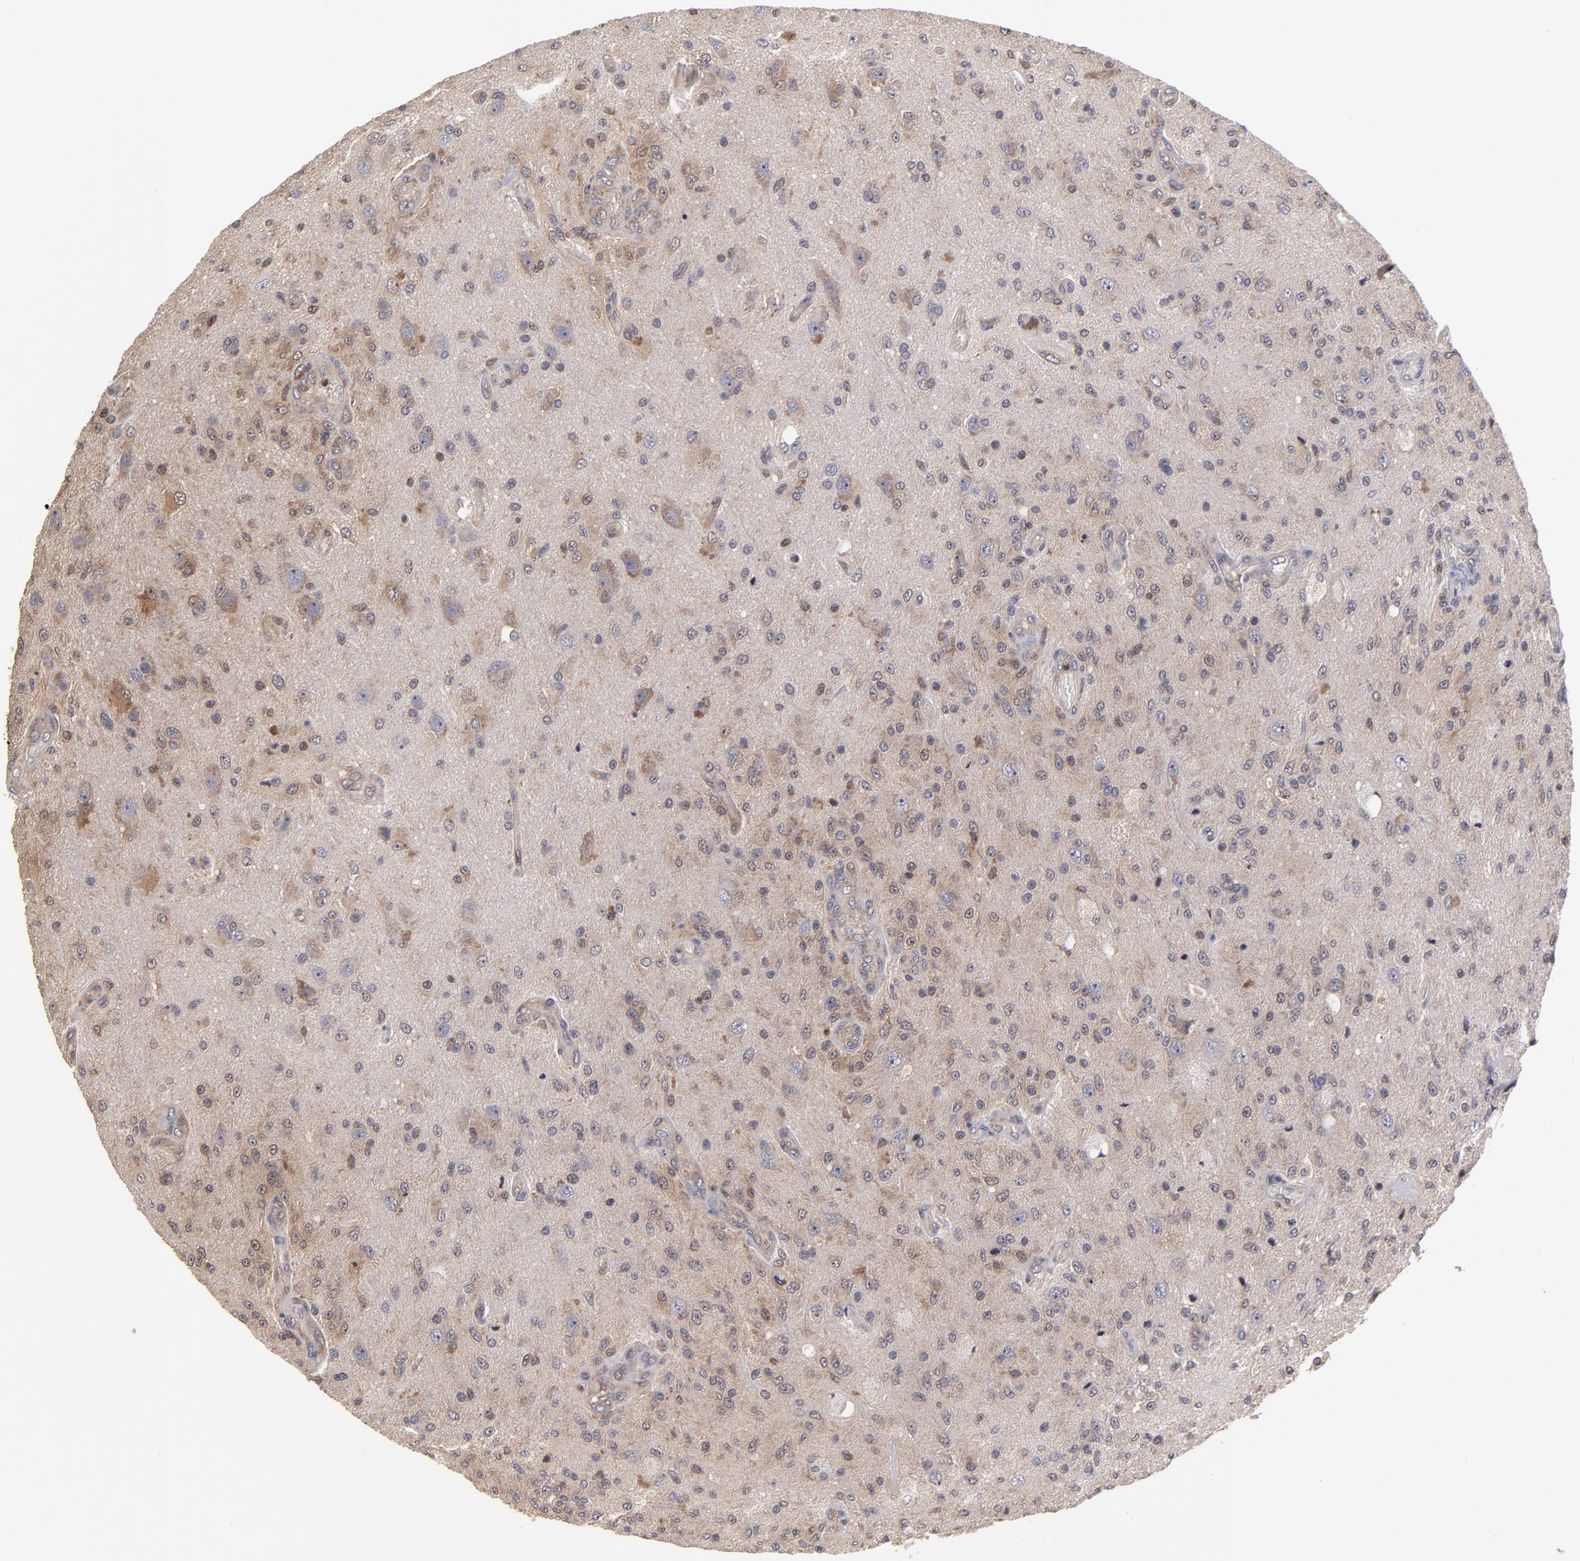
{"staining": {"intensity": "moderate", "quantity": "25%-75%", "location": "cytoplasmic/membranous"}, "tissue": "glioma", "cell_type": "Tumor cells", "image_type": "cancer", "snomed": [{"axis": "morphology", "description": "Normal tissue, NOS"}, {"axis": "morphology", "description": "Glioma, malignant, High grade"}, {"axis": "topography", "description": "Cerebral cortex"}], "caption": "IHC (DAB) staining of human malignant high-grade glioma exhibits moderate cytoplasmic/membranous protein expression in about 25%-75% of tumor cells.", "gene": "UBE2L6", "patient": {"sex": "male", "age": 77}}